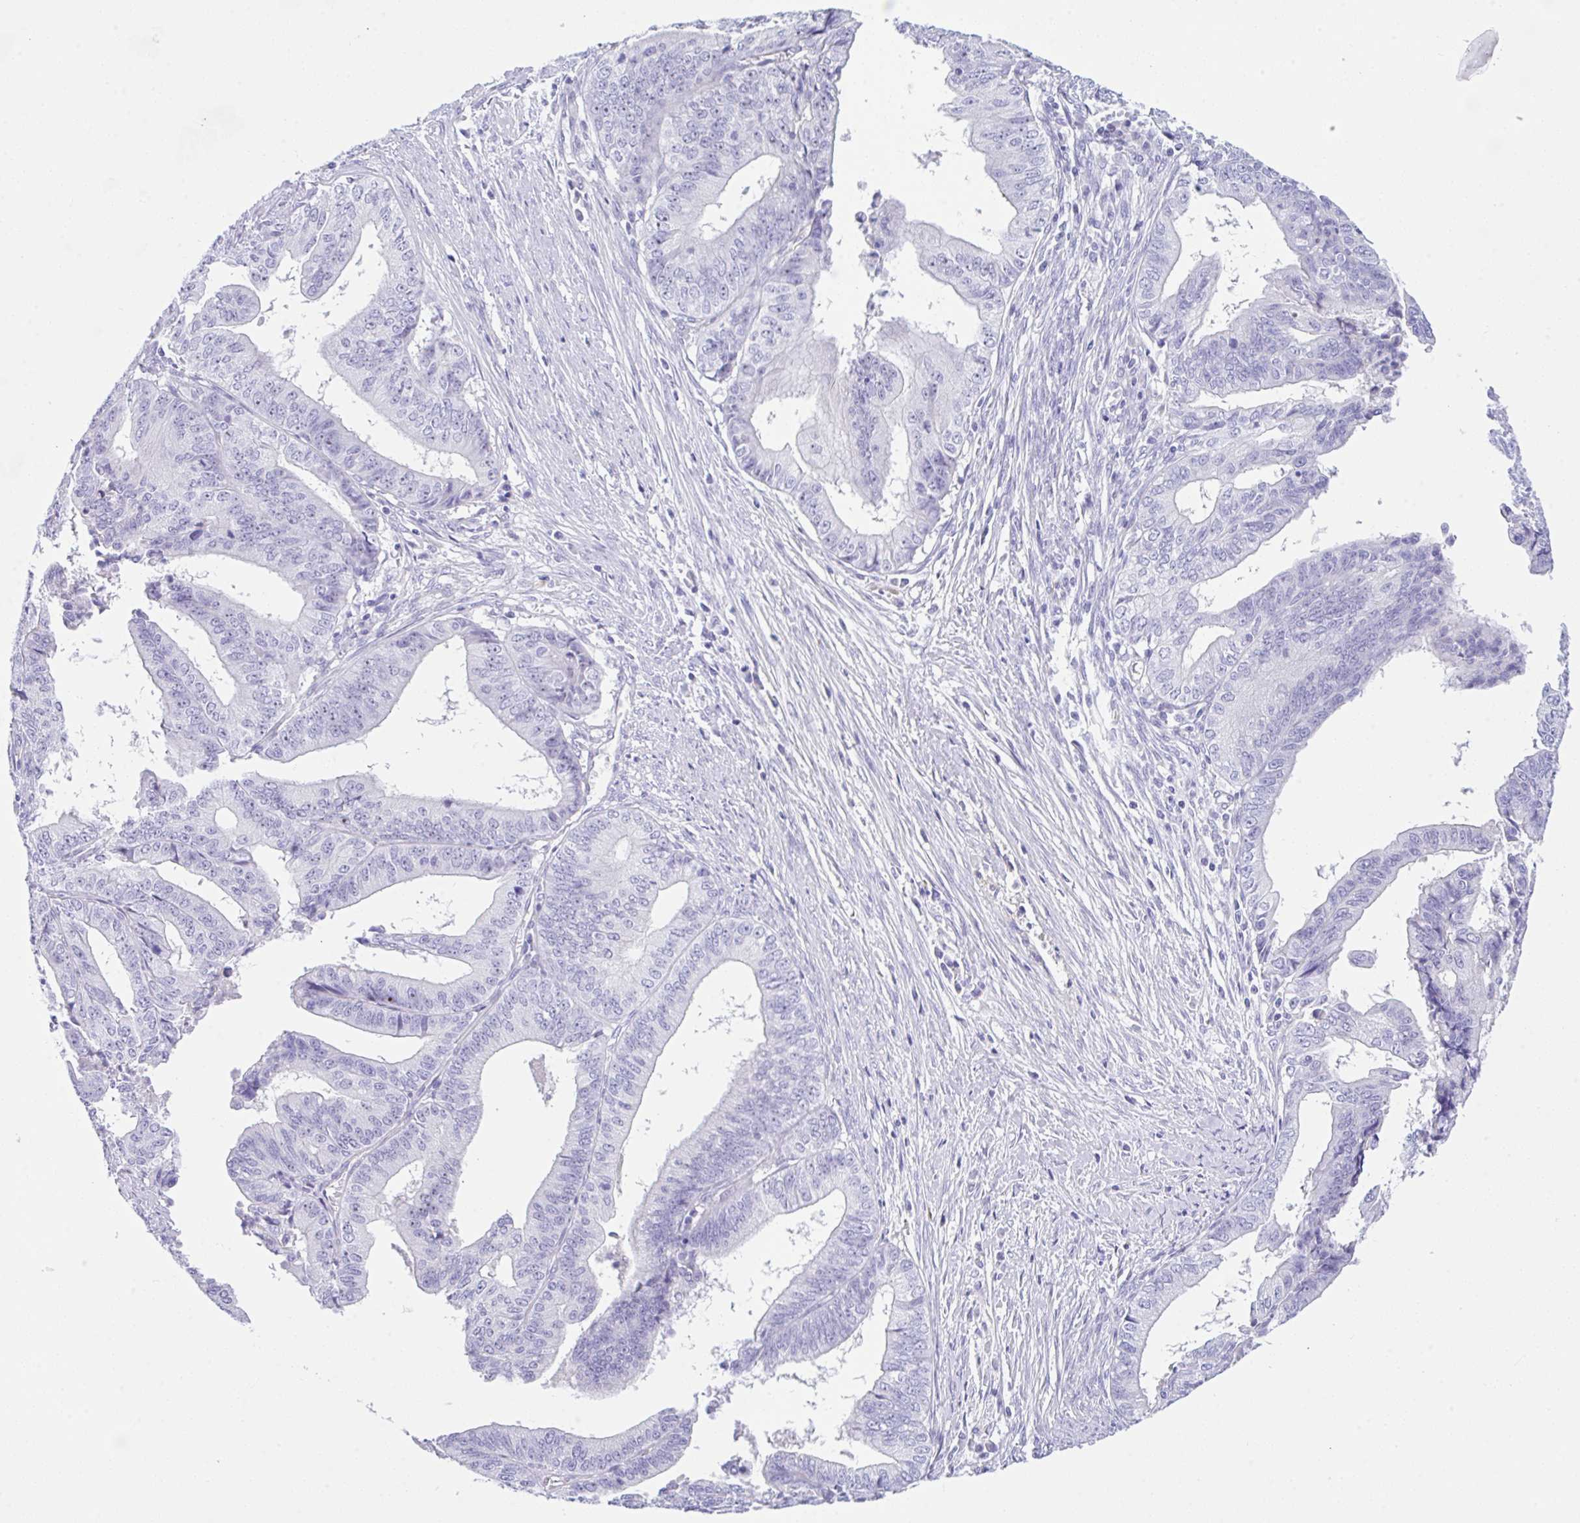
{"staining": {"intensity": "negative", "quantity": "none", "location": "none"}, "tissue": "endometrial cancer", "cell_type": "Tumor cells", "image_type": "cancer", "snomed": [{"axis": "morphology", "description": "Adenocarcinoma, NOS"}, {"axis": "topography", "description": "Endometrium"}], "caption": "The IHC histopathology image has no significant expression in tumor cells of endometrial adenocarcinoma tissue.", "gene": "NDUFAF8", "patient": {"sex": "female", "age": 65}}